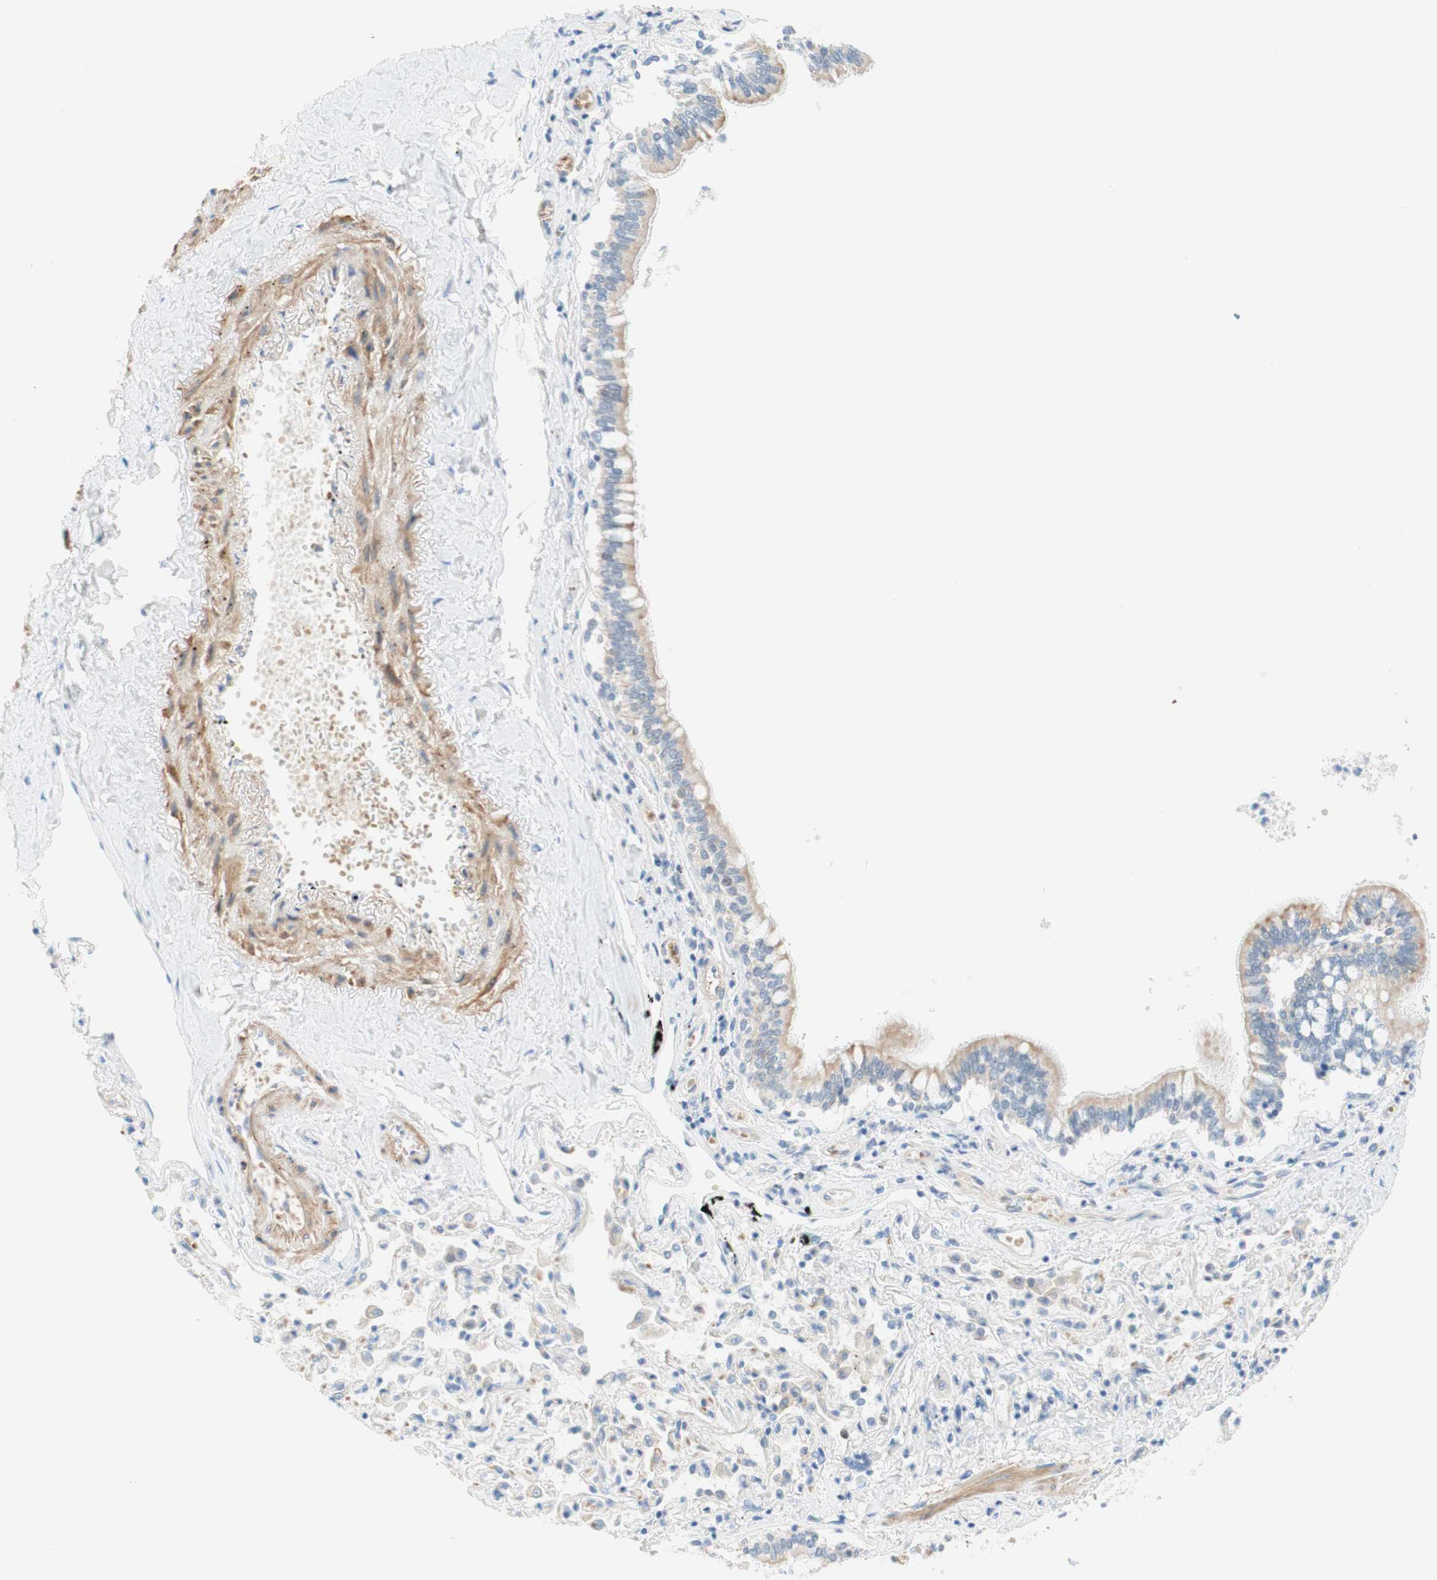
{"staining": {"intensity": "moderate", "quantity": ">75%", "location": "cytoplasmic/membranous"}, "tissue": "bronchus", "cell_type": "Respiratory epithelial cells", "image_type": "normal", "snomed": [{"axis": "morphology", "description": "Normal tissue, NOS"}, {"axis": "topography", "description": "Bronchus"}, {"axis": "topography", "description": "Lung"}], "caption": "High-power microscopy captured an immunohistochemistry histopathology image of benign bronchus, revealing moderate cytoplasmic/membranous staining in about >75% of respiratory epithelial cells. (IHC, brightfield microscopy, high magnification).", "gene": "ENTREP2", "patient": {"sex": "male", "age": 64}}